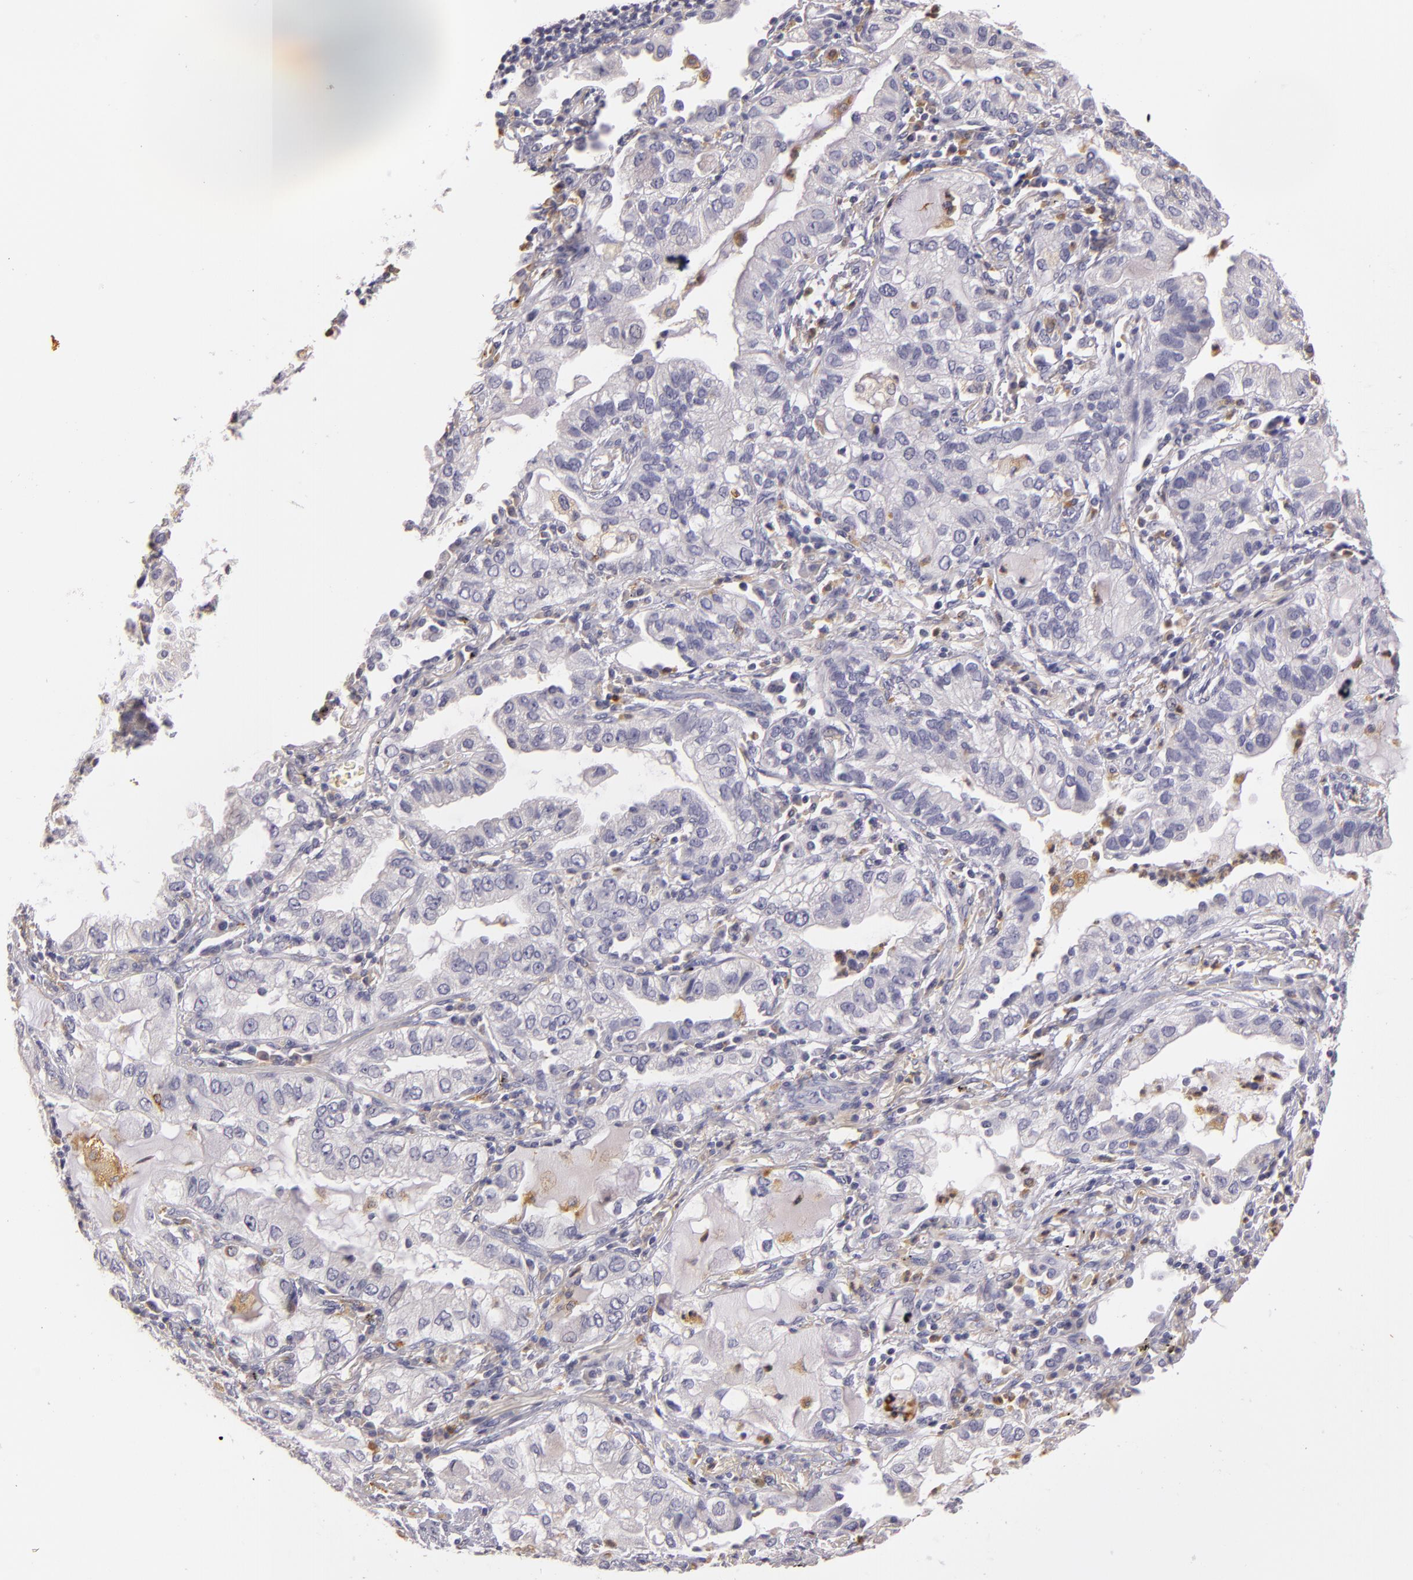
{"staining": {"intensity": "weak", "quantity": "<25%", "location": "cytoplasmic/membranous"}, "tissue": "lung cancer", "cell_type": "Tumor cells", "image_type": "cancer", "snomed": [{"axis": "morphology", "description": "Adenocarcinoma, NOS"}, {"axis": "topography", "description": "Lung"}], "caption": "This is an immunohistochemistry (IHC) histopathology image of human lung cancer. There is no expression in tumor cells.", "gene": "TLR8", "patient": {"sex": "female", "age": 50}}